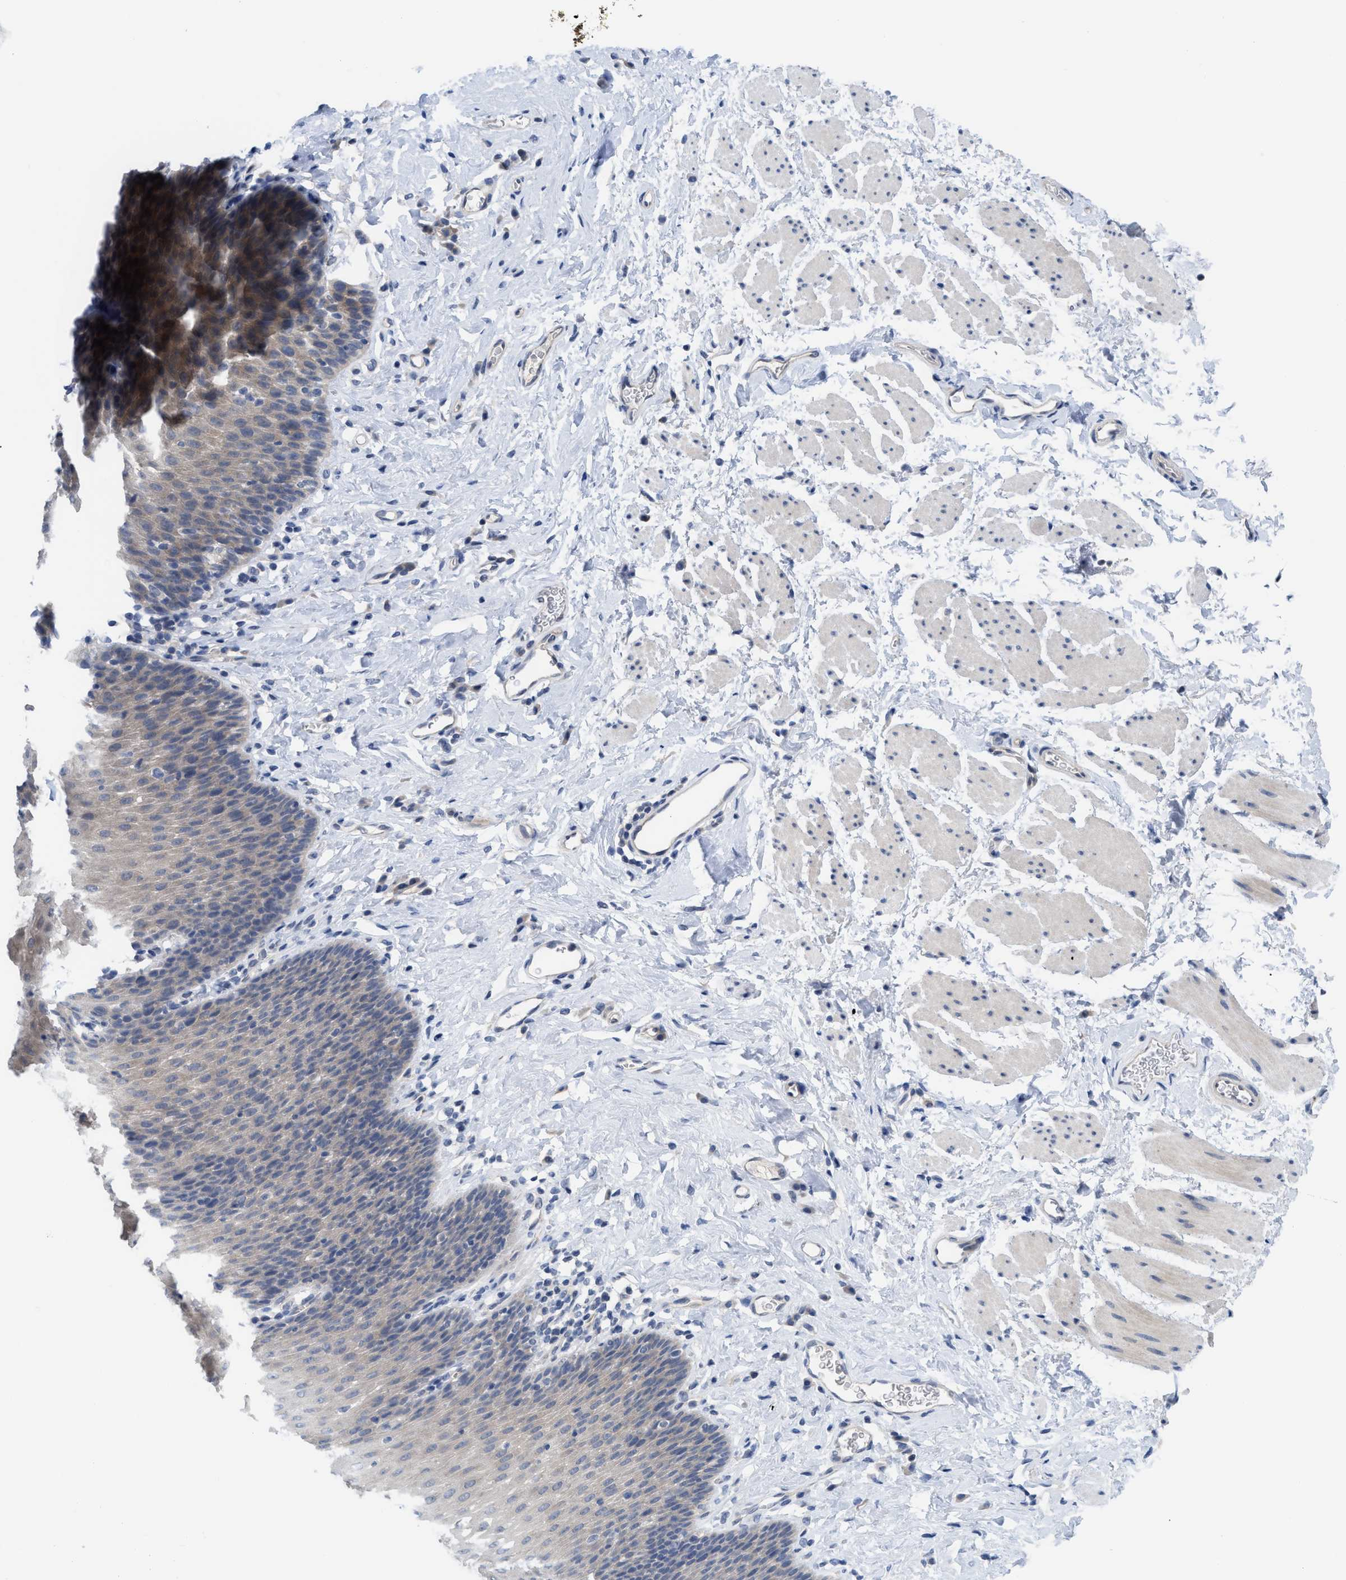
{"staining": {"intensity": "weak", "quantity": "25%-75%", "location": "cytoplasmic/membranous"}, "tissue": "esophagus", "cell_type": "Squamous epithelial cells", "image_type": "normal", "snomed": [{"axis": "morphology", "description": "Normal tissue, NOS"}, {"axis": "topography", "description": "Esophagus"}], "caption": "An image of esophagus stained for a protein shows weak cytoplasmic/membranous brown staining in squamous epithelial cells.", "gene": "LDAF1", "patient": {"sex": "female", "age": 61}}